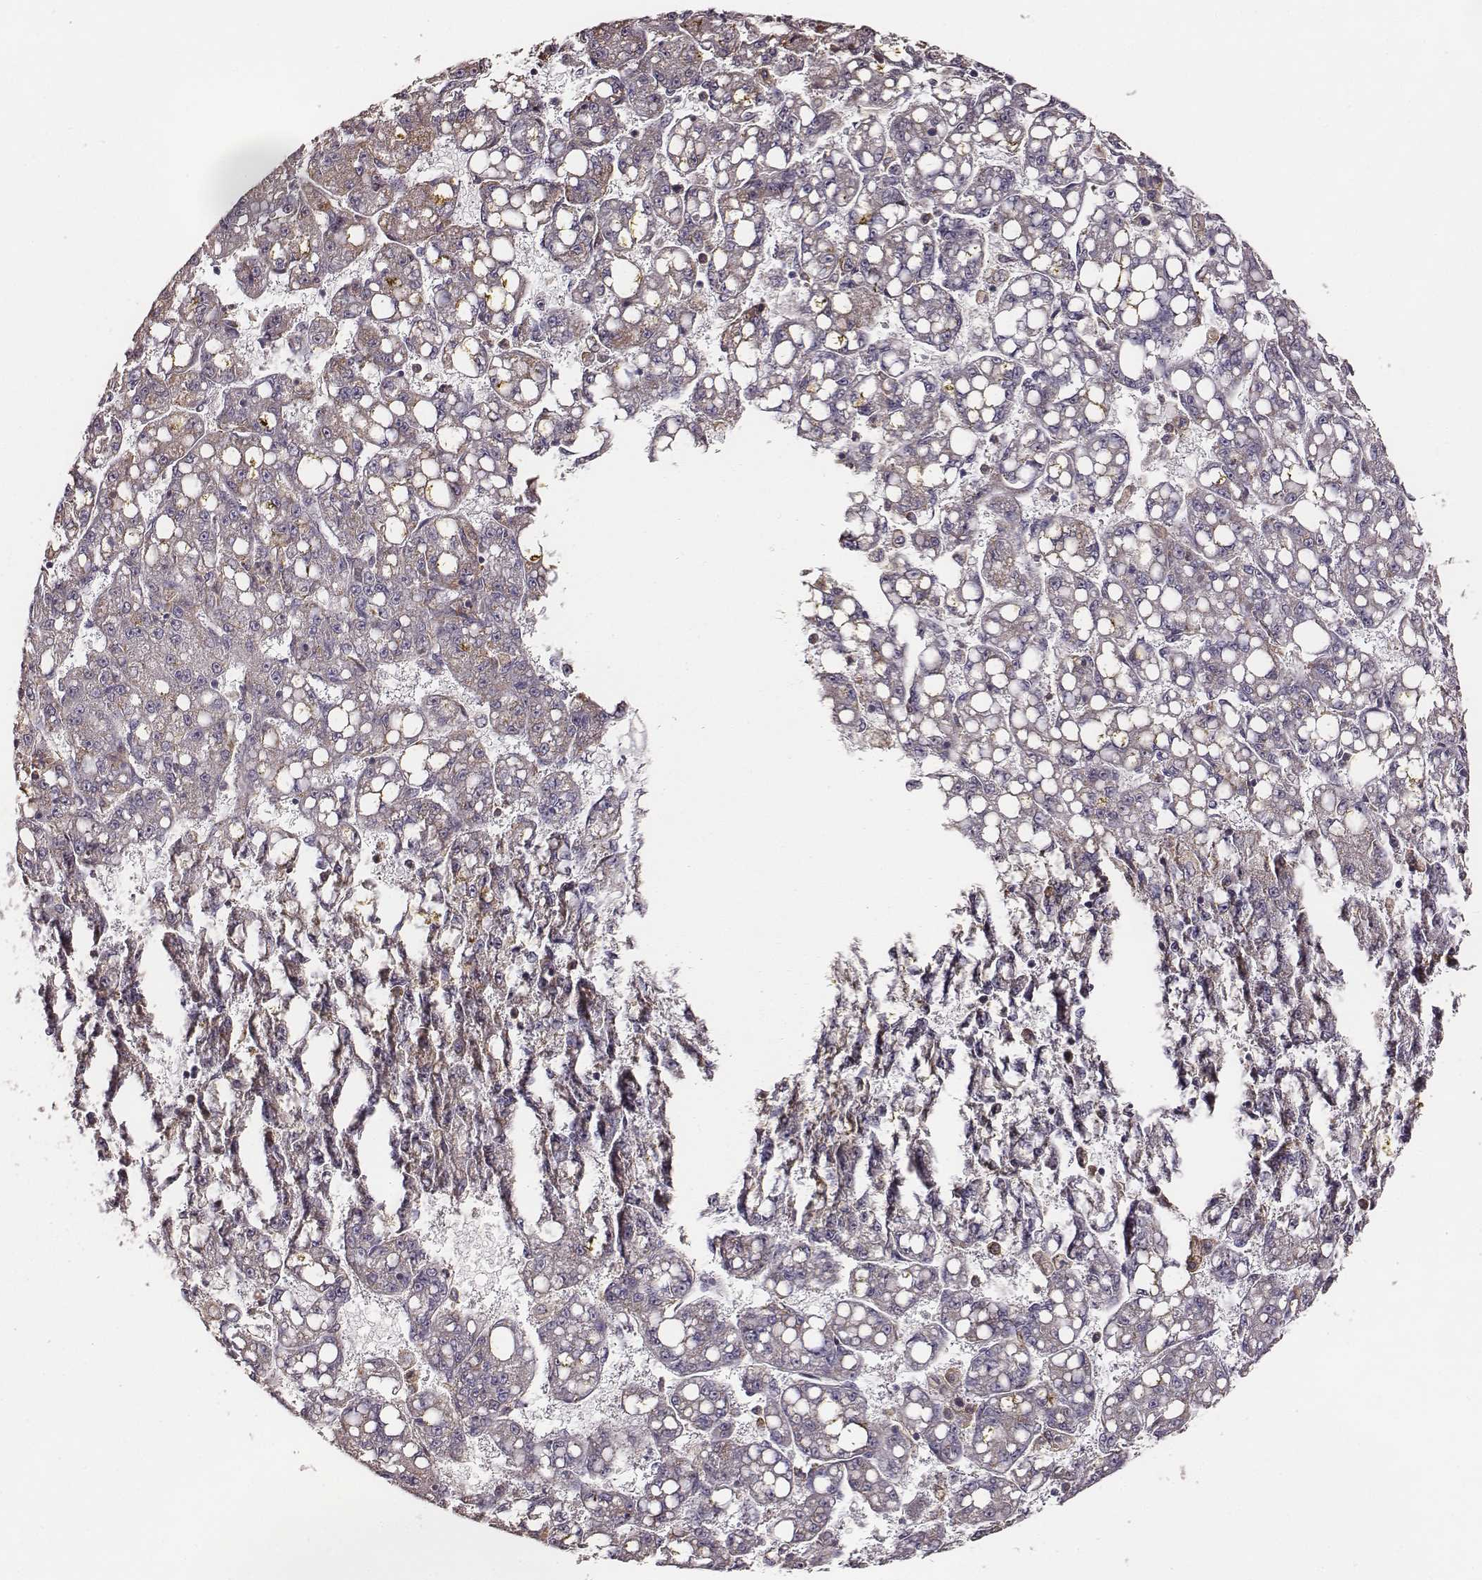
{"staining": {"intensity": "negative", "quantity": "none", "location": "none"}, "tissue": "liver cancer", "cell_type": "Tumor cells", "image_type": "cancer", "snomed": [{"axis": "morphology", "description": "Carcinoma, Hepatocellular, NOS"}, {"axis": "topography", "description": "Liver"}], "caption": "Image shows no protein staining in tumor cells of liver hepatocellular carcinoma tissue.", "gene": "VPS26A", "patient": {"sex": "female", "age": 65}}